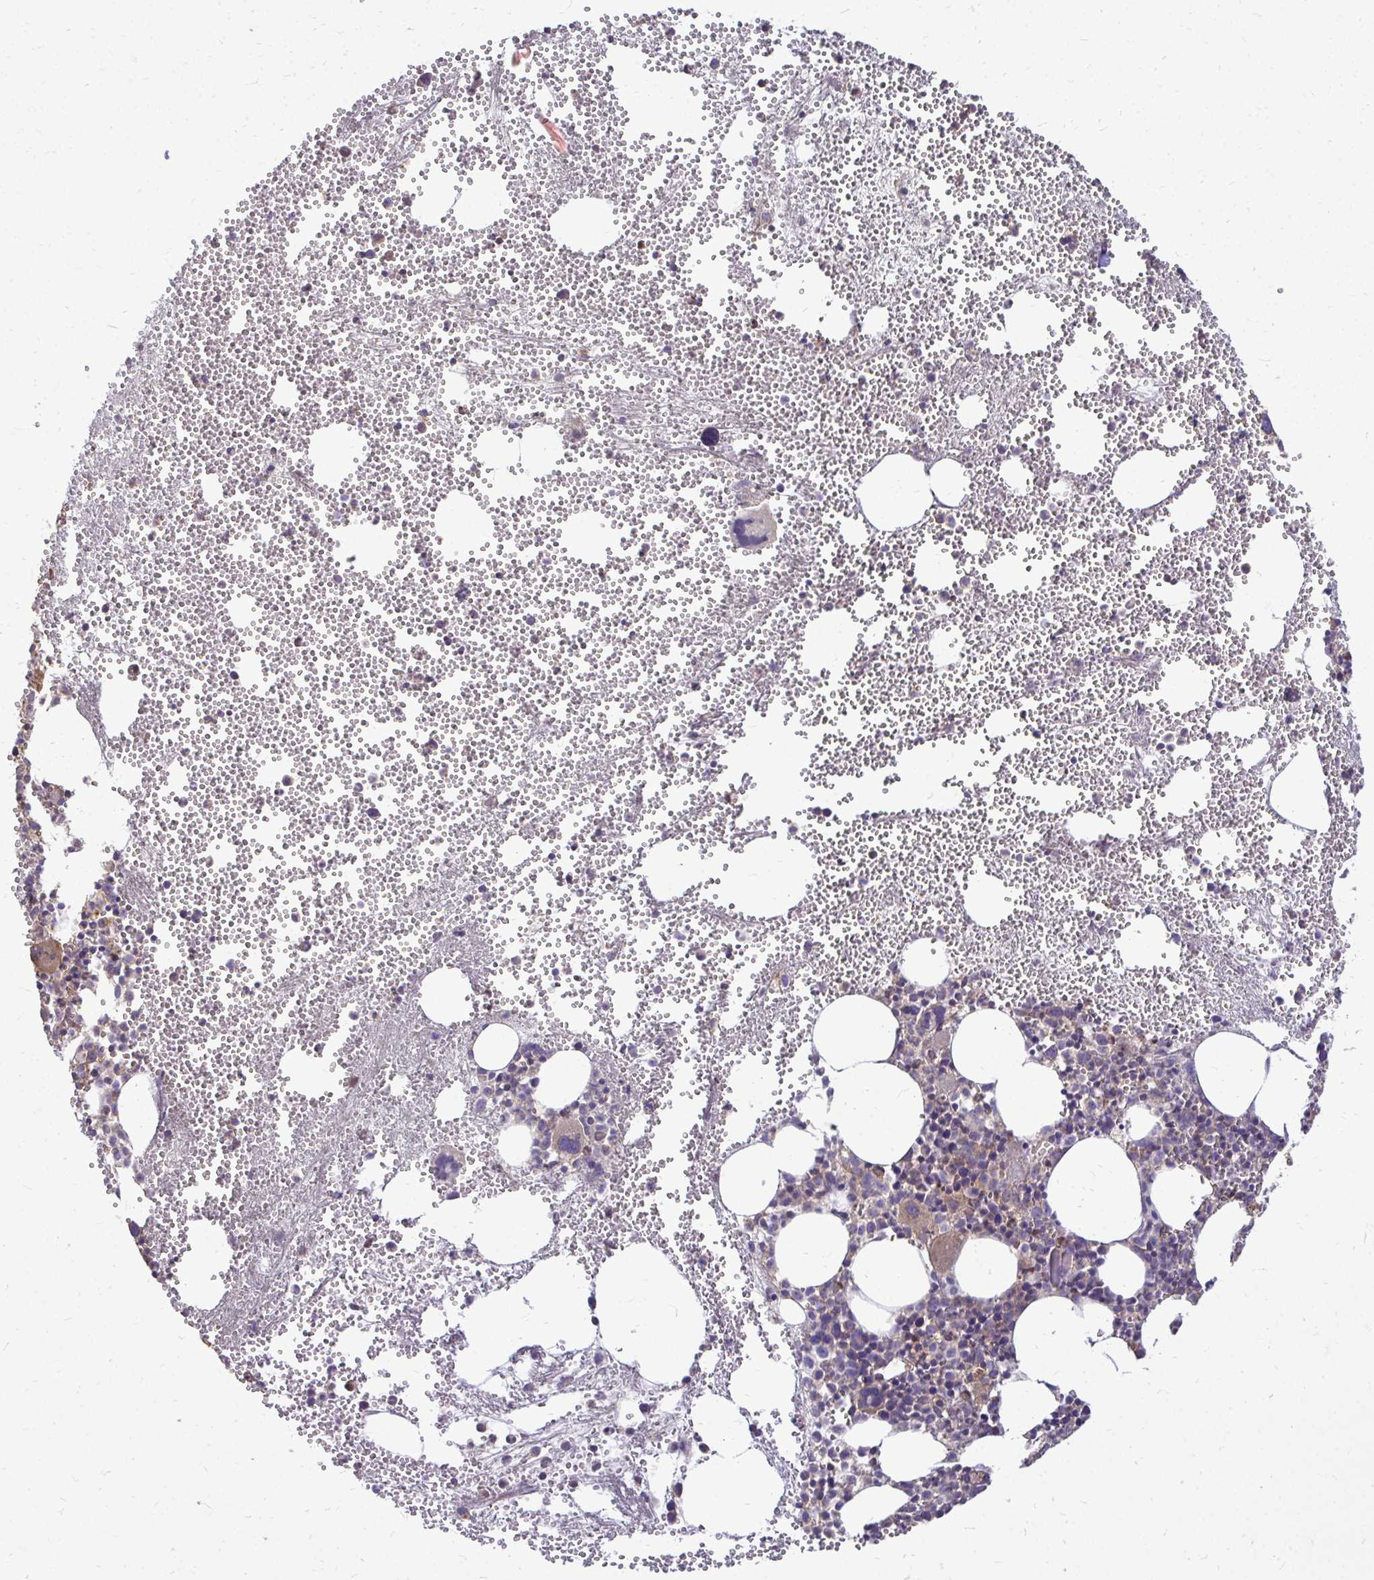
{"staining": {"intensity": "moderate", "quantity": "25%-75%", "location": "cytoplasmic/membranous"}, "tissue": "bone marrow", "cell_type": "Hematopoietic cells", "image_type": "normal", "snomed": [{"axis": "morphology", "description": "Normal tissue, NOS"}, {"axis": "topography", "description": "Bone marrow"}], "caption": "Moderate cytoplasmic/membranous expression for a protein is present in about 25%-75% of hematopoietic cells of unremarkable bone marrow using immunohistochemistry (IHC).", "gene": "FMR1", "patient": {"sex": "female", "age": 57}}